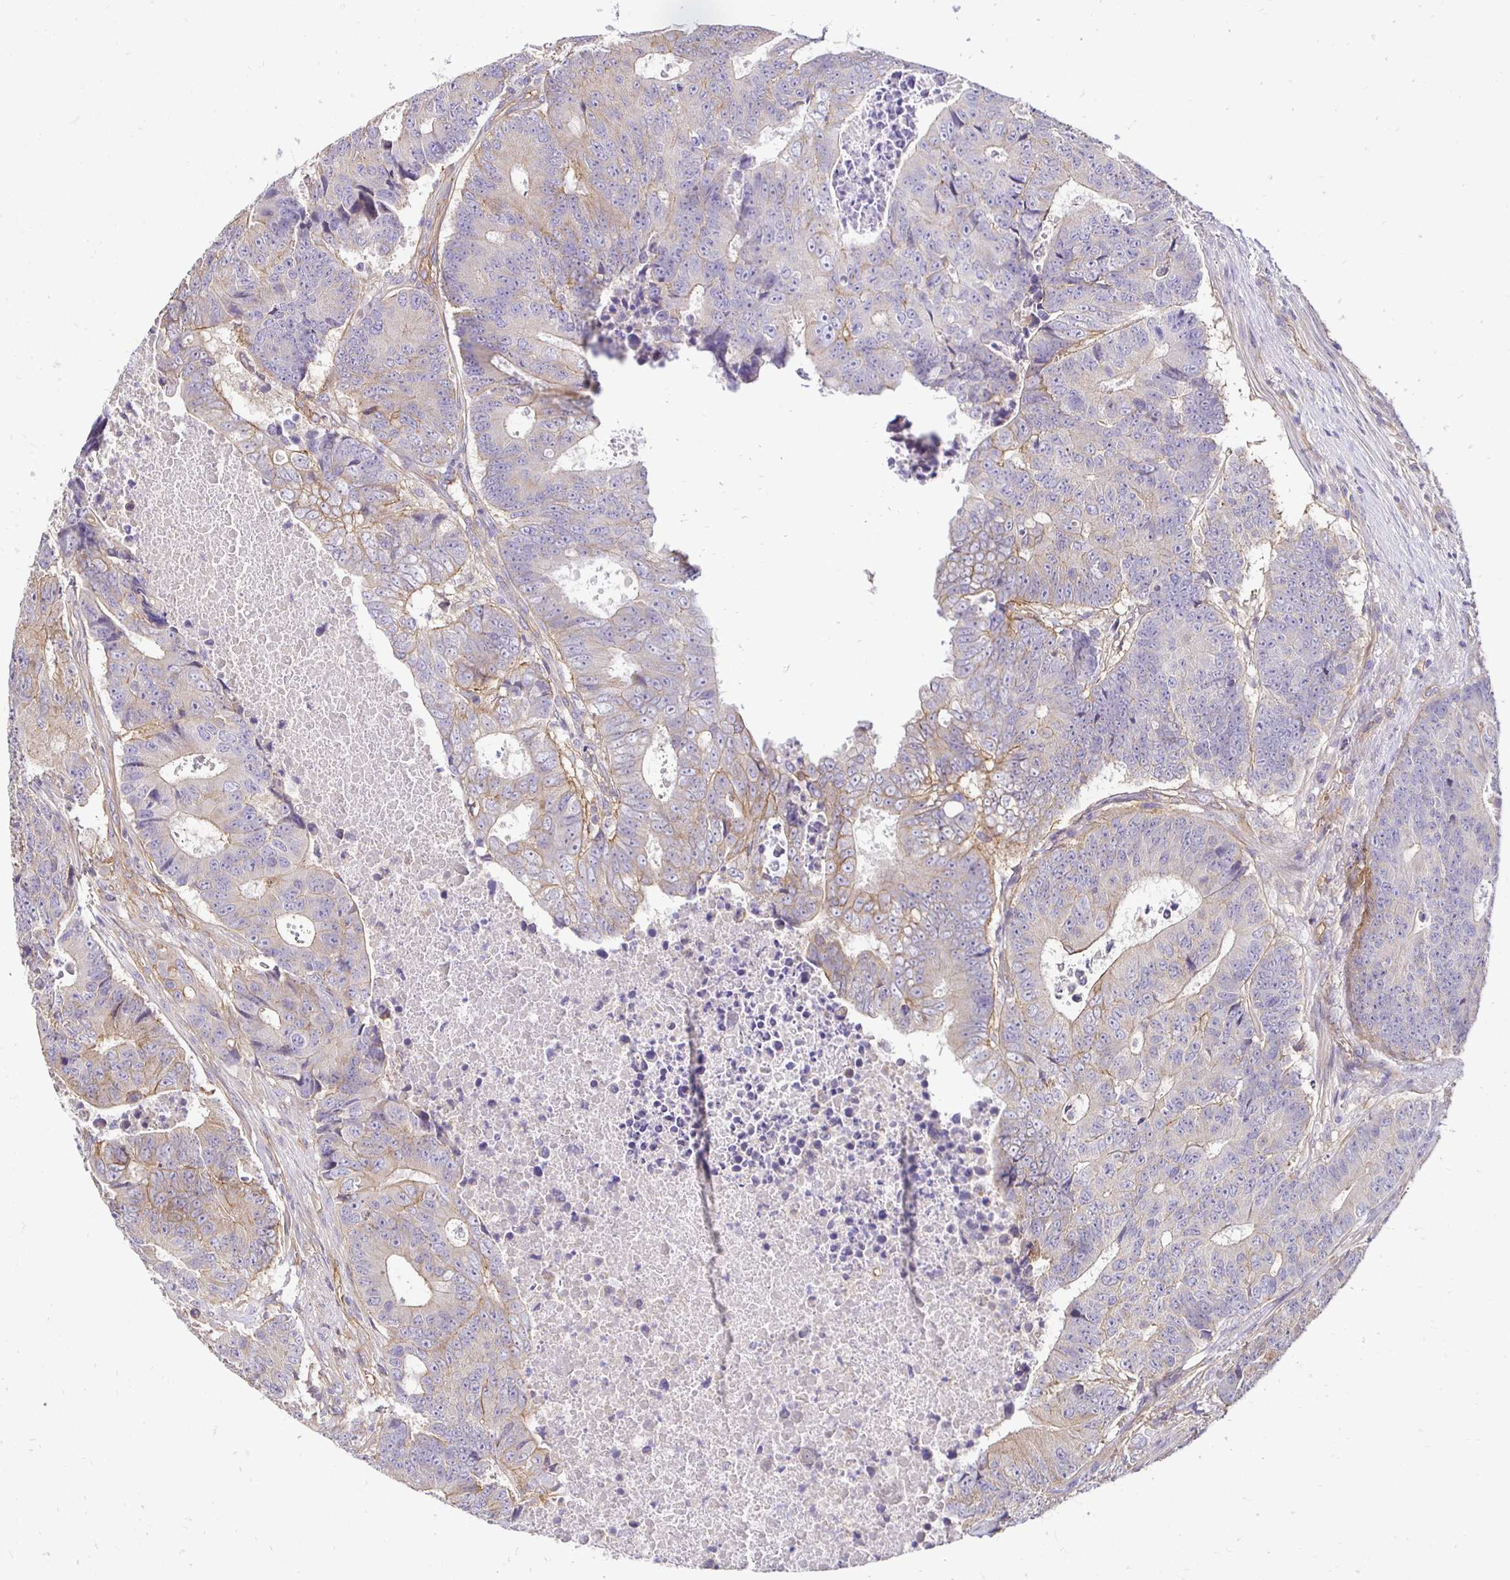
{"staining": {"intensity": "weak", "quantity": "<25%", "location": "cytoplasmic/membranous"}, "tissue": "colorectal cancer", "cell_type": "Tumor cells", "image_type": "cancer", "snomed": [{"axis": "morphology", "description": "Adenocarcinoma, NOS"}, {"axis": "topography", "description": "Colon"}], "caption": "A micrograph of colorectal adenocarcinoma stained for a protein reveals no brown staining in tumor cells. (Immunohistochemistry (ihc), brightfield microscopy, high magnification).", "gene": "SLC9A1", "patient": {"sex": "female", "age": 48}}